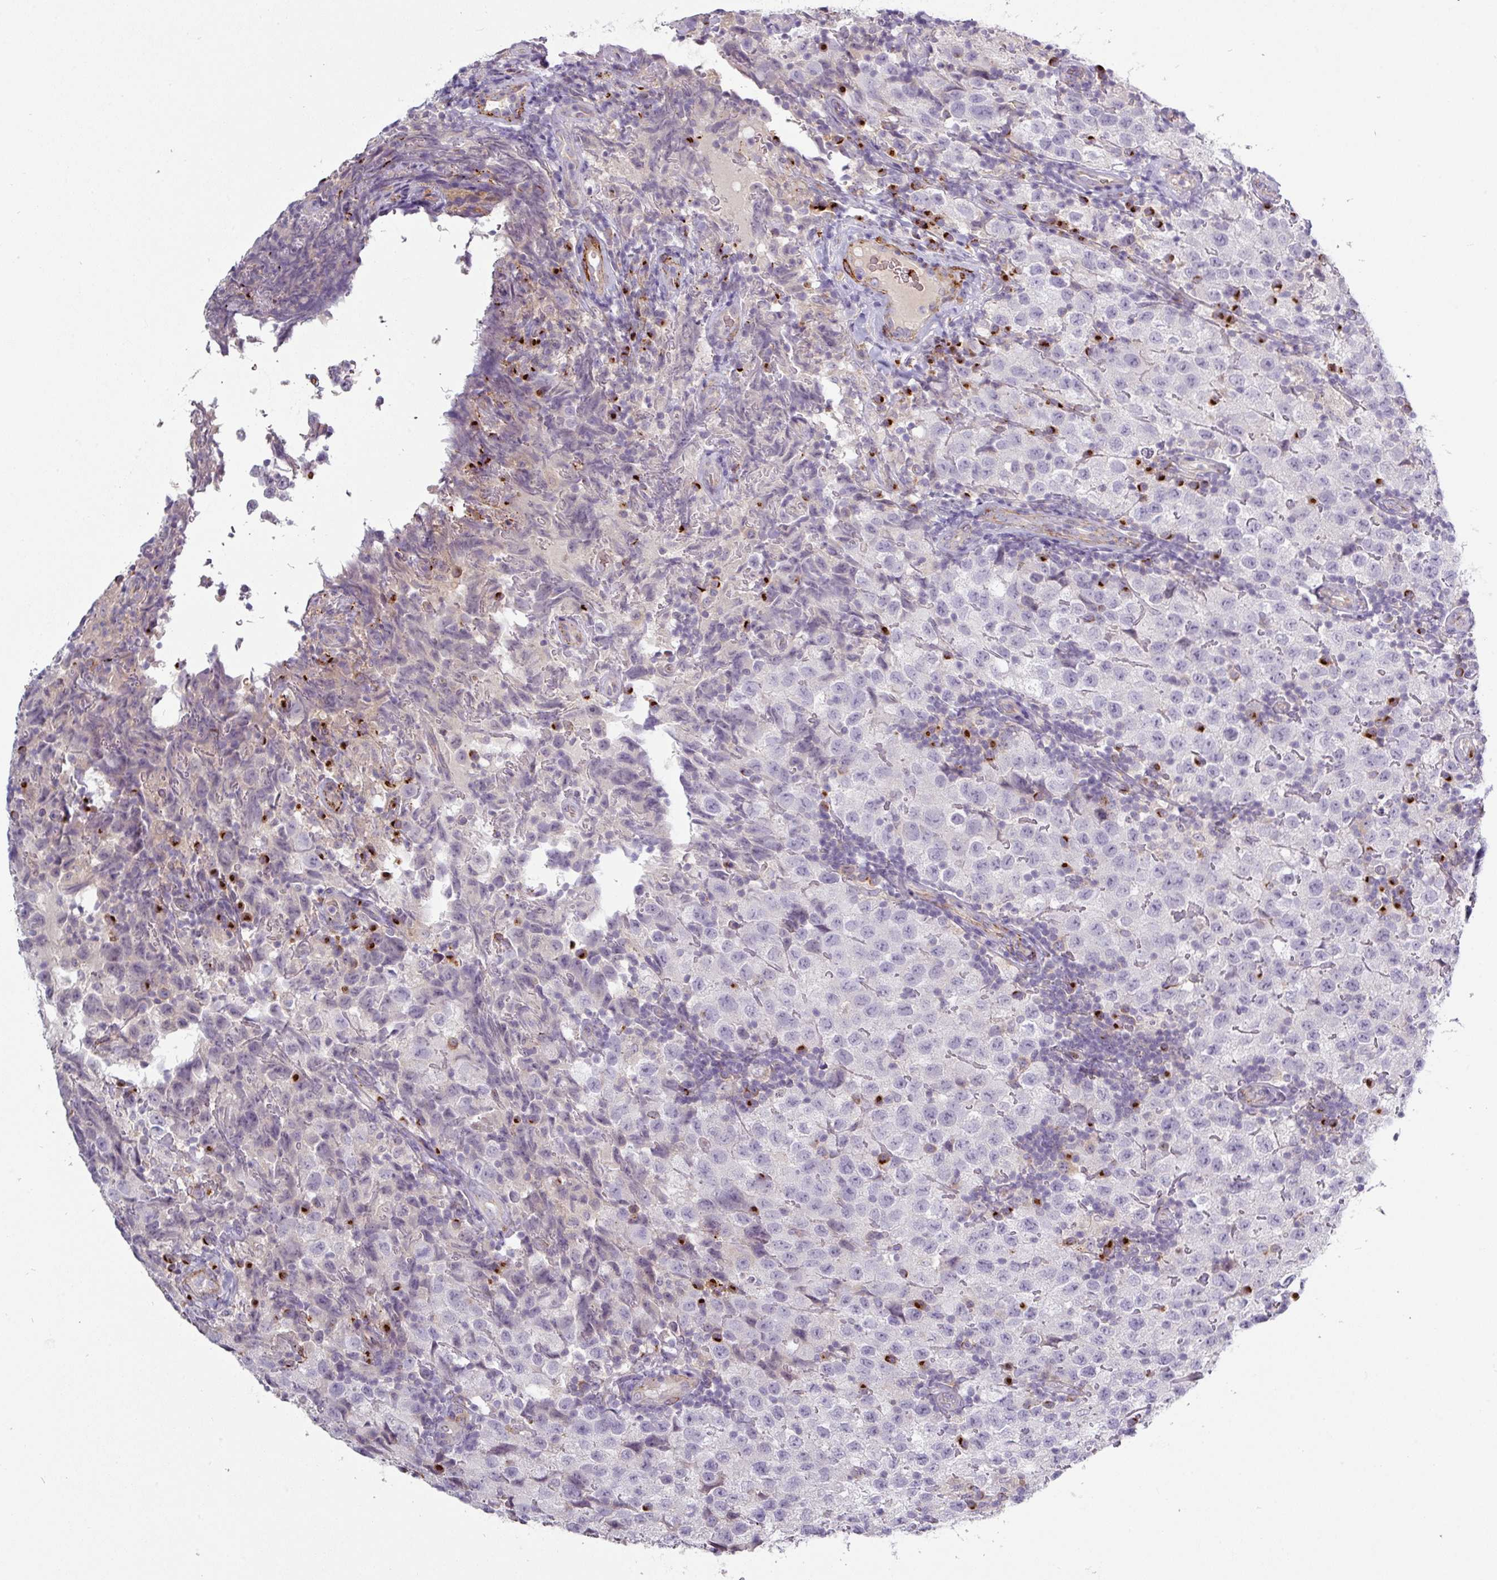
{"staining": {"intensity": "negative", "quantity": "none", "location": "none"}, "tissue": "testis cancer", "cell_type": "Tumor cells", "image_type": "cancer", "snomed": [{"axis": "morphology", "description": "Seminoma, NOS"}, {"axis": "morphology", "description": "Carcinoma, Embryonal, NOS"}, {"axis": "topography", "description": "Testis"}], "caption": "Tumor cells show no significant positivity in testis cancer (embryonal carcinoma).", "gene": "PRODH2", "patient": {"sex": "male", "age": 41}}